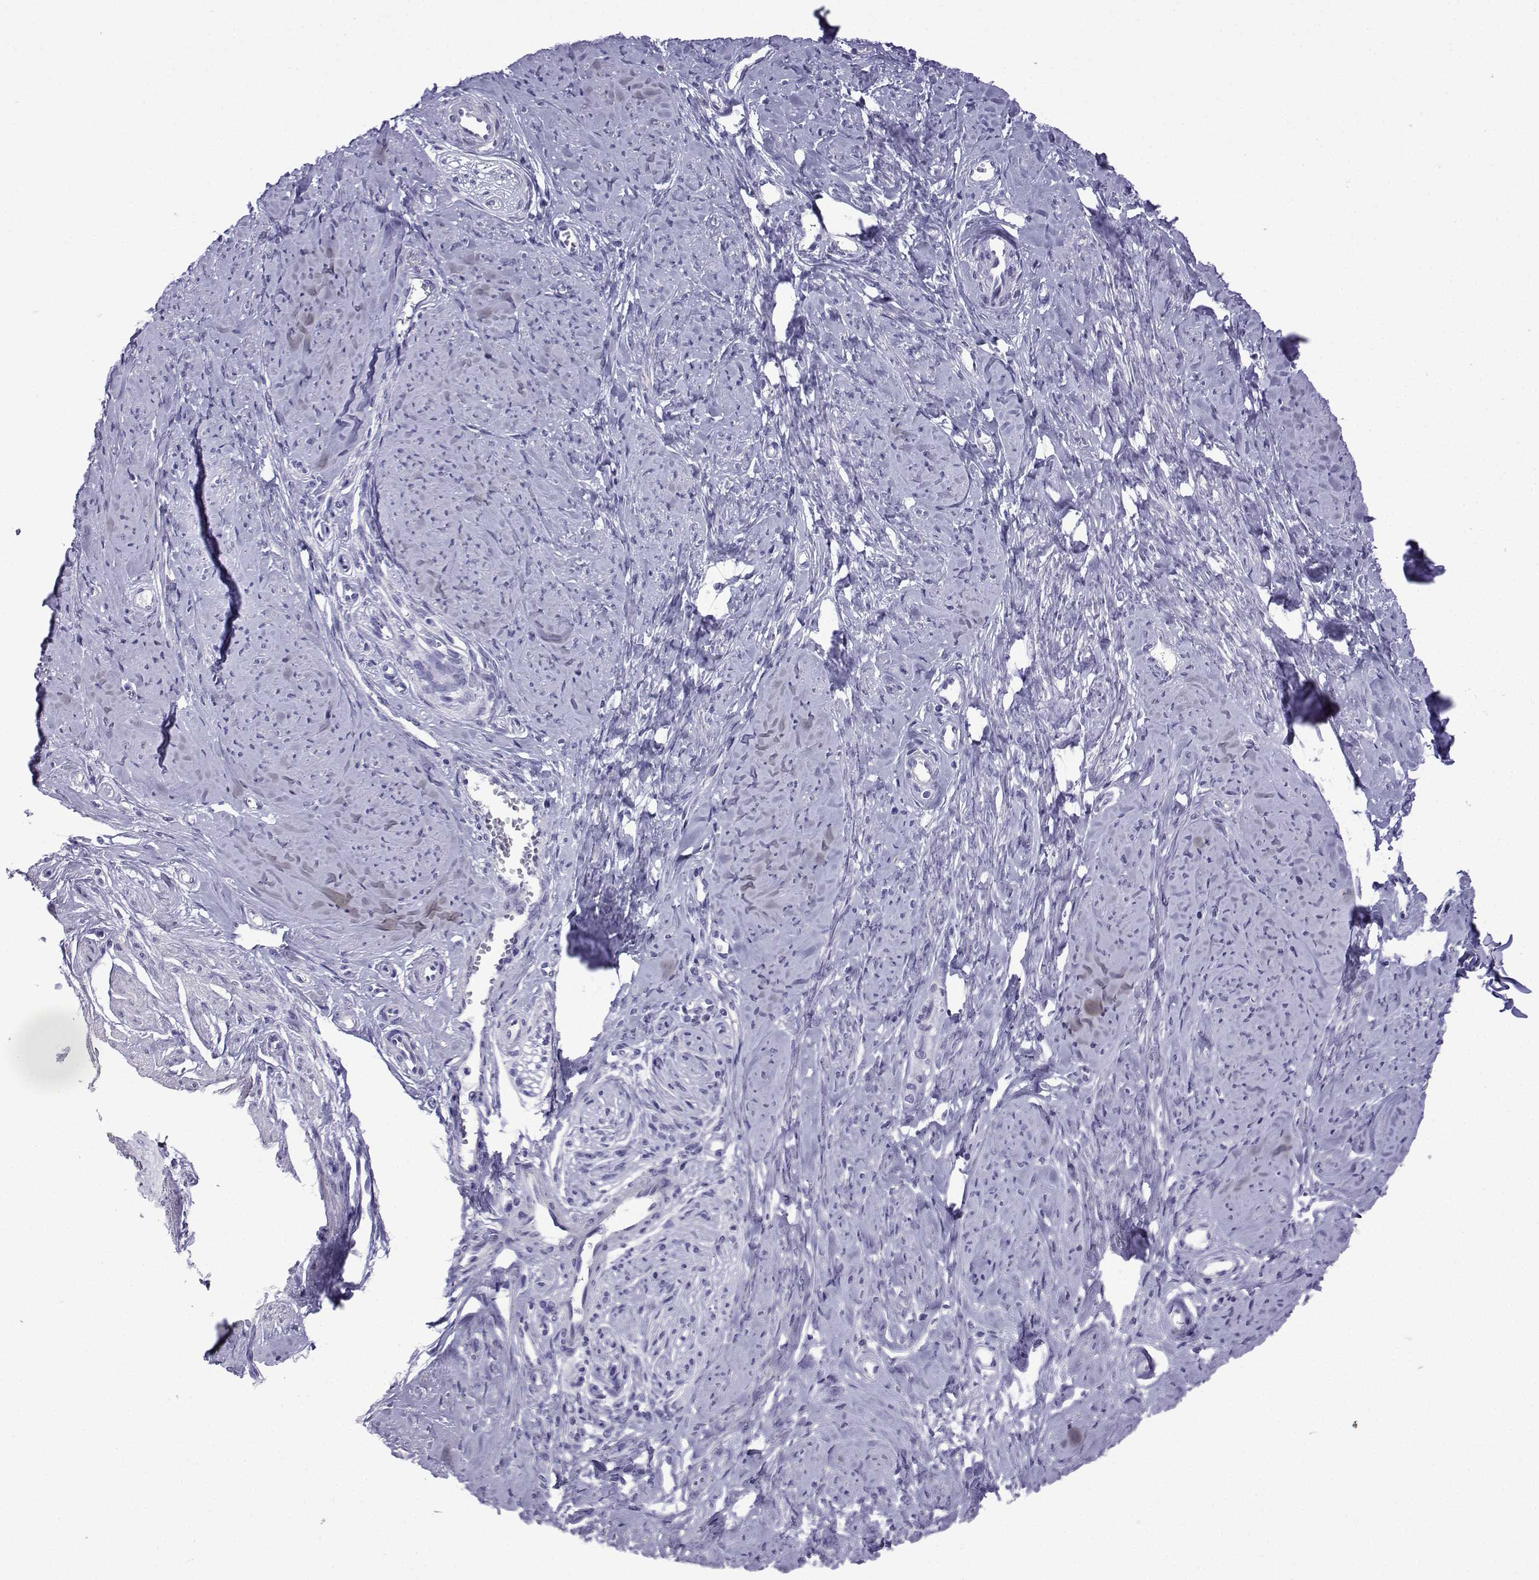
{"staining": {"intensity": "negative", "quantity": "none", "location": "none"}, "tissue": "smooth muscle", "cell_type": "Smooth muscle cells", "image_type": "normal", "snomed": [{"axis": "morphology", "description": "Normal tissue, NOS"}, {"axis": "topography", "description": "Smooth muscle"}], "caption": "This histopathology image is of normal smooth muscle stained with immunohistochemistry (IHC) to label a protein in brown with the nuclei are counter-stained blue. There is no staining in smooth muscle cells. (Brightfield microscopy of DAB IHC at high magnification).", "gene": "CFAP70", "patient": {"sex": "female", "age": 48}}